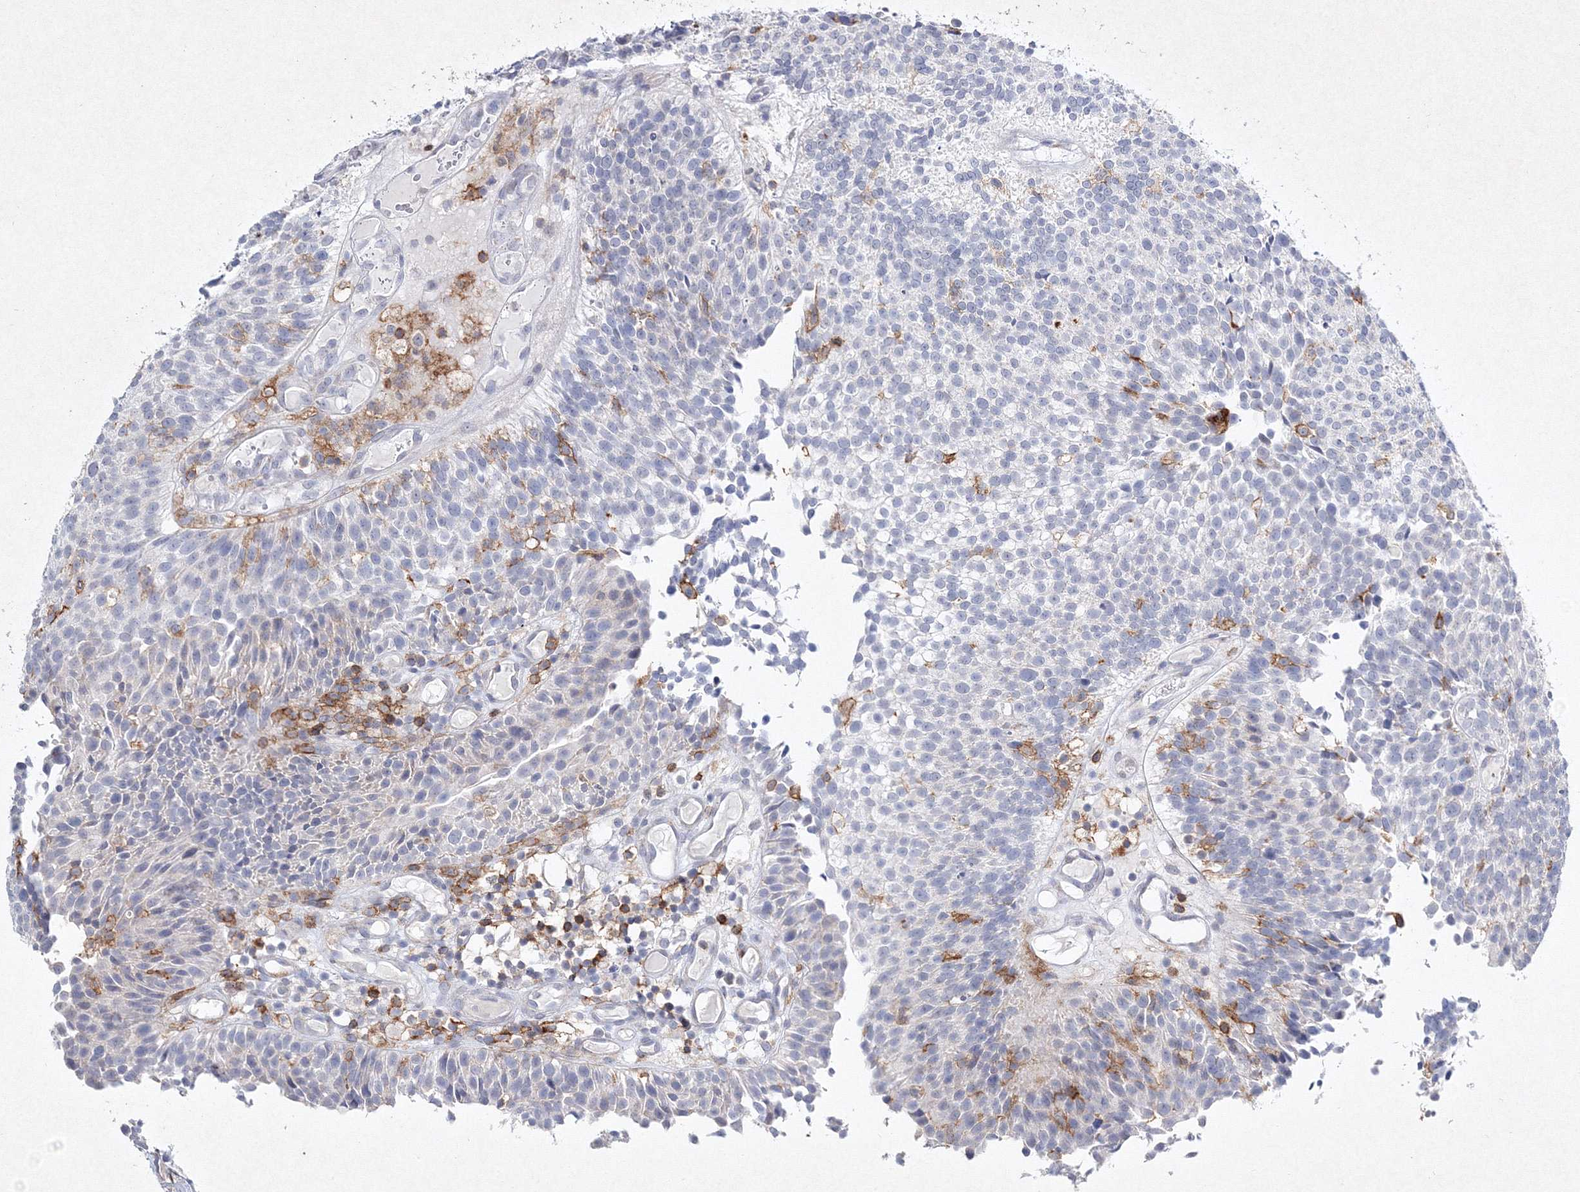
{"staining": {"intensity": "negative", "quantity": "none", "location": "none"}, "tissue": "urothelial cancer", "cell_type": "Tumor cells", "image_type": "cancer", "snomed": [{"axis": "morphology", "description": "Urothelial carcinoma, Low grade"}, {"axis": "topography", "description": "Urinary bladder"}], "caption": "The histopathology image displays no staining of tumor cells in low-grade urothelial carcinoma.", "gene": "HCST", "patient": {"sex": "male", "age": 86}}